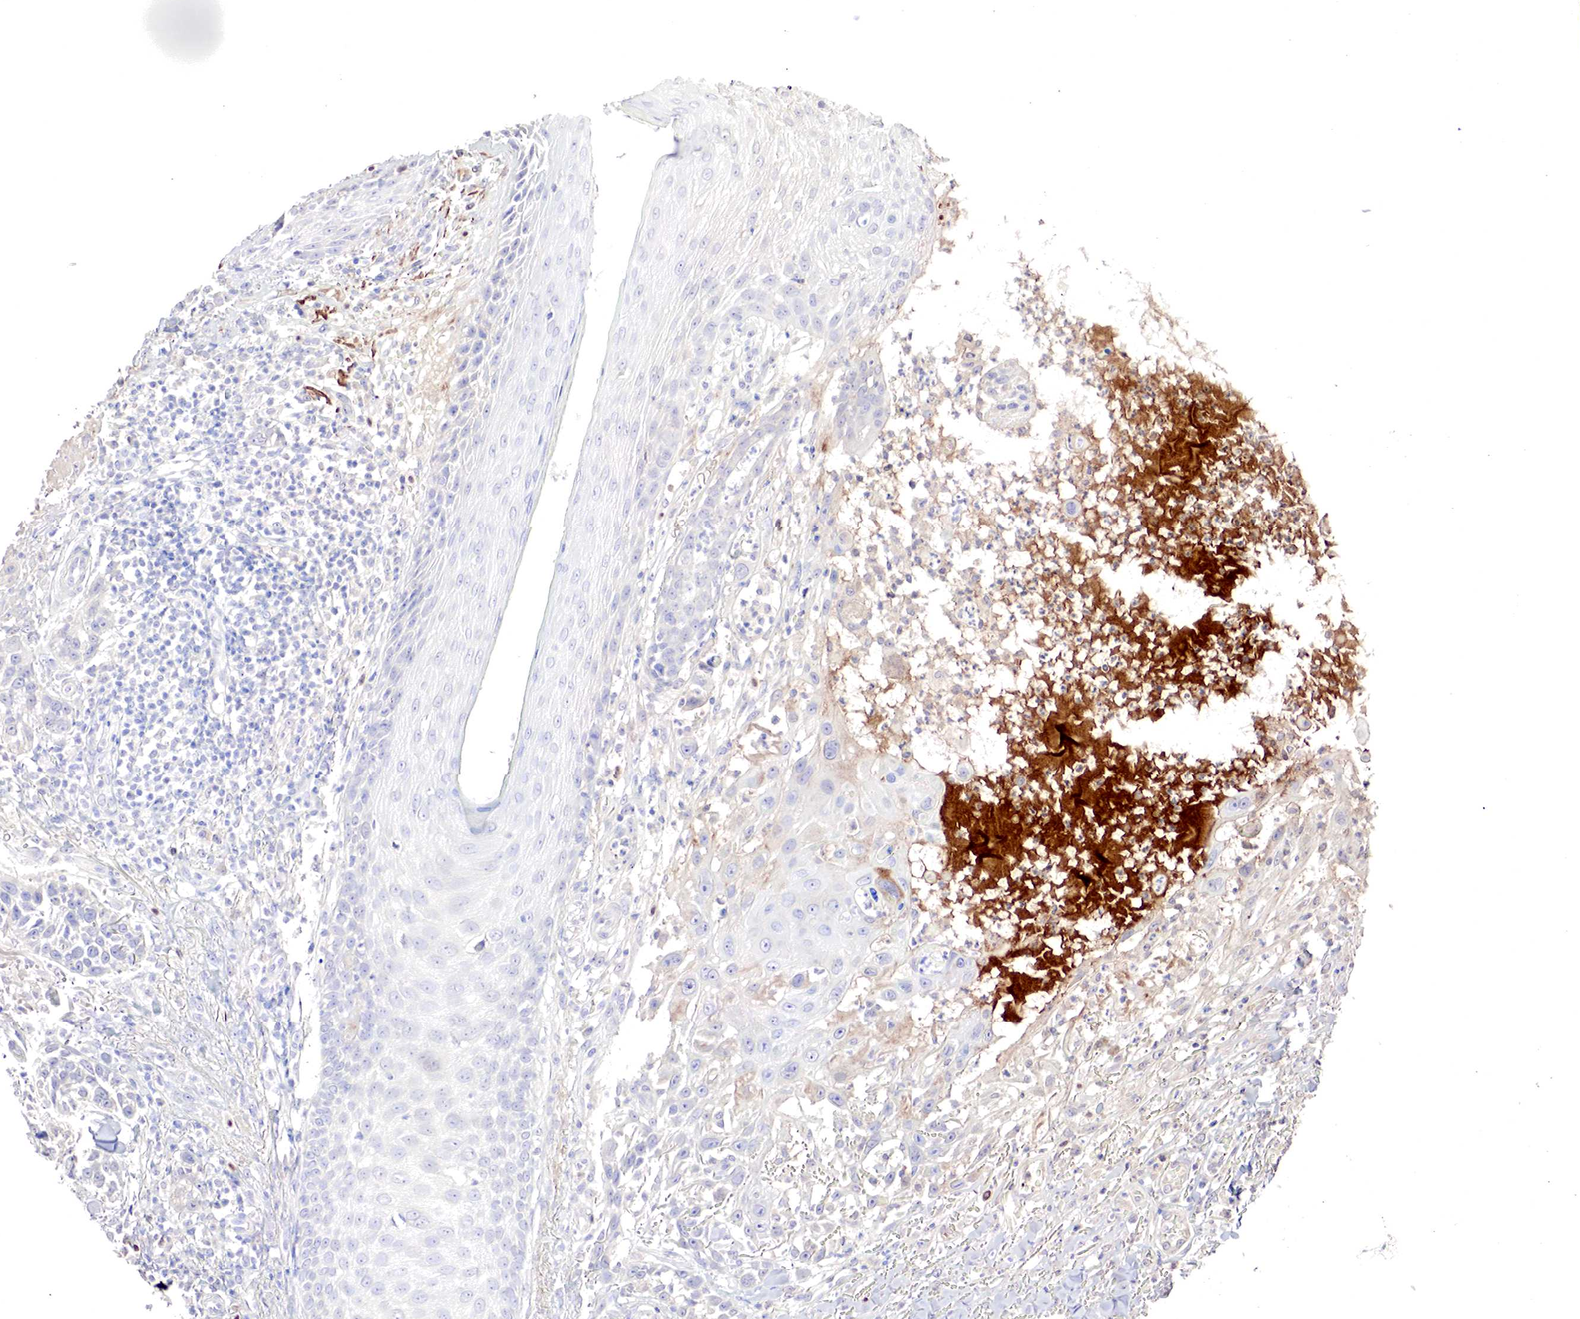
{"staining": {"intensity": "negative", "quantity": "none", "location": "none"}, "tissue": "skin cancer", "cell_type": "Tumor cells", "image_type": "cancer", "snomed": [{"axis": "morphology", "description": "Squamous cell carcinoma, NOS"}, {"axis": "topography", "description": "Skin"}], "caption": "DAB (3,3'-diaminobenzidine) immunohistochemical staining of human skin cancer (squamous cell carcinoma) displays no significant expression in tumor cells.", "gene": "GATA1", "patient": {"sex": "male", "age": 77}}